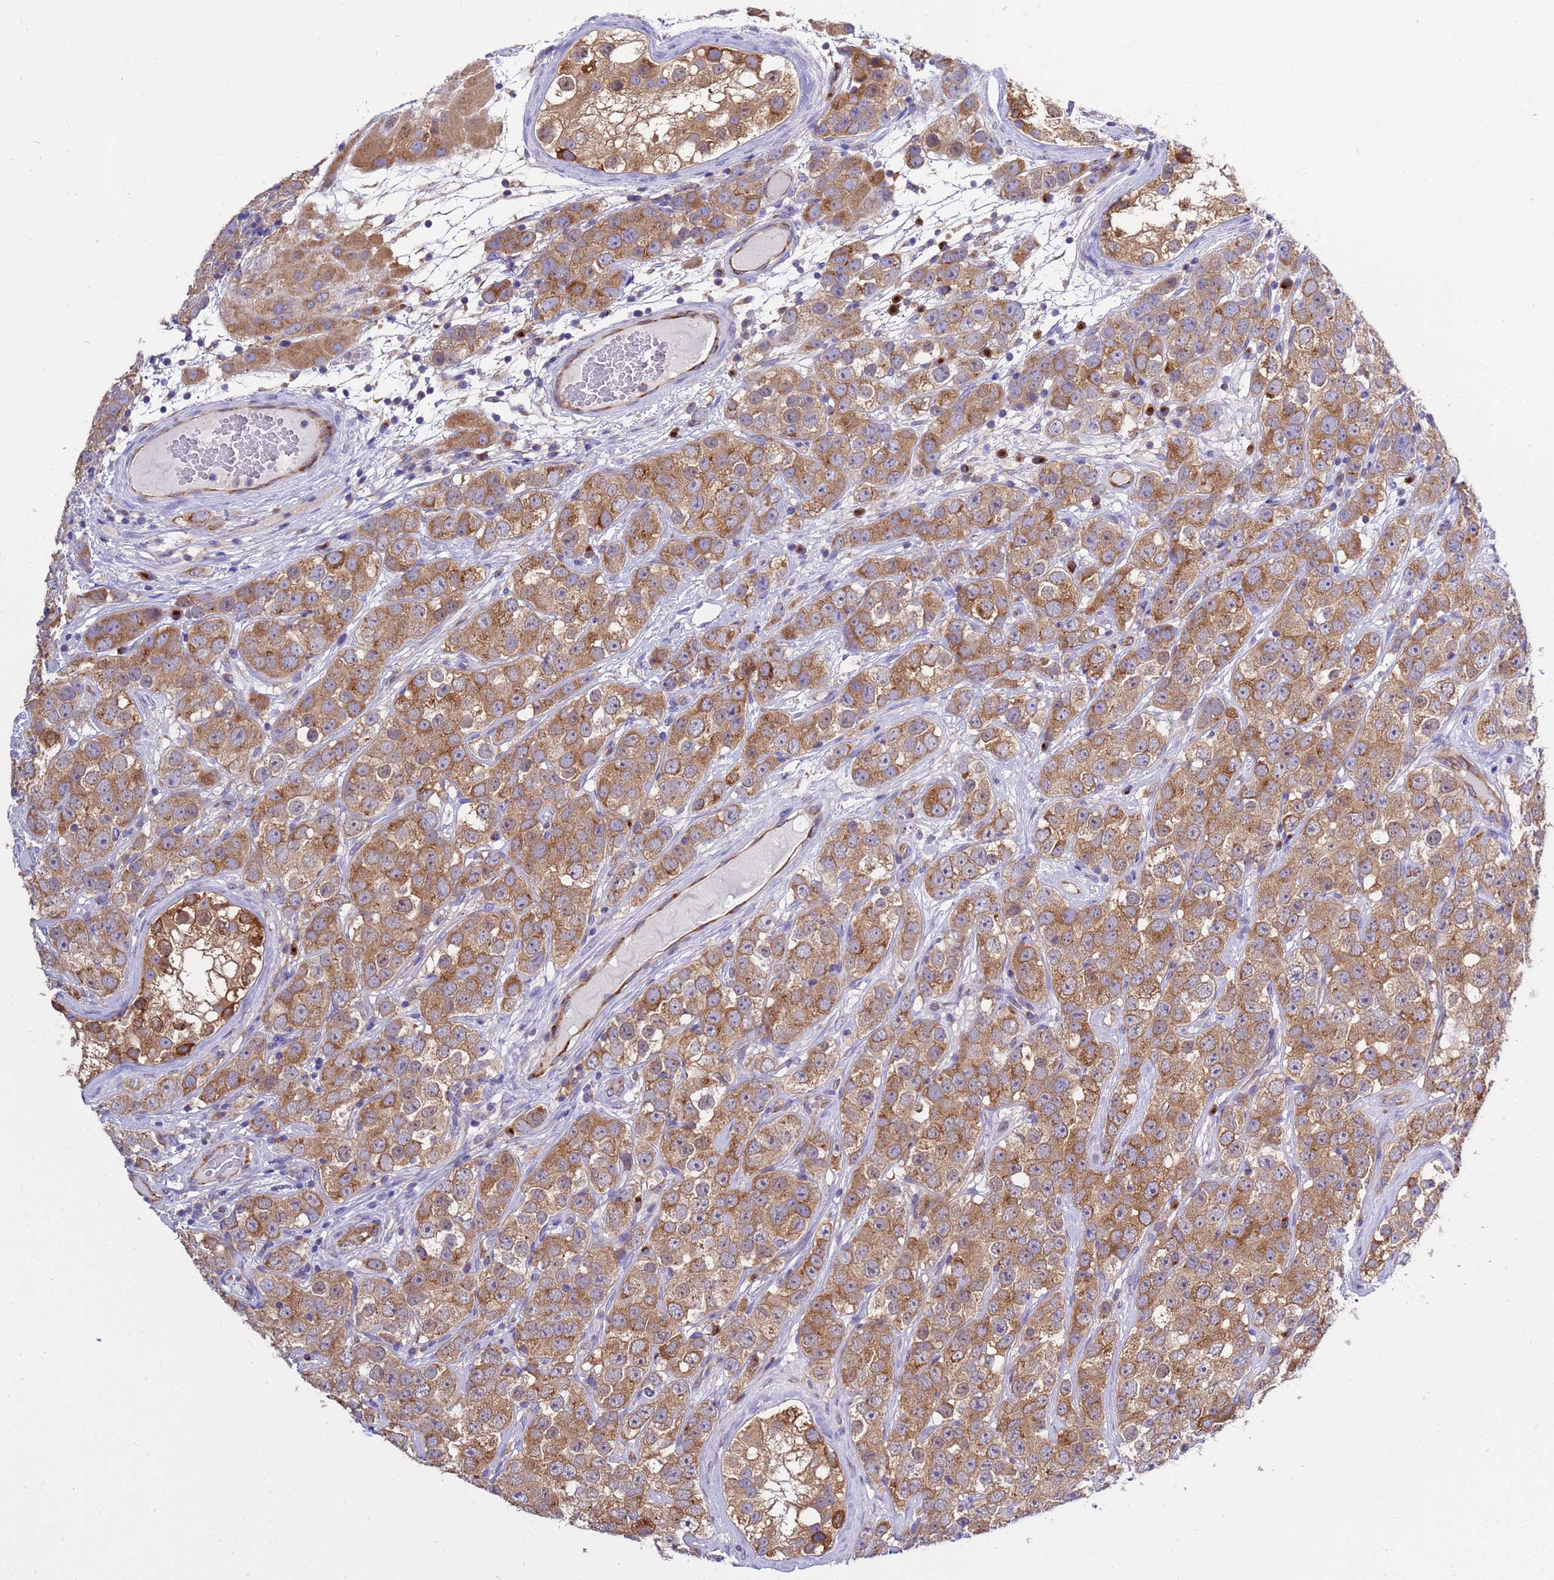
{"staining": {"intensity": "moderate", "quantity": ">75%", "location": "cytoplasmic/membranous"}, "tissue": "testis cancer", "cell_type": "Tumor cells", "image_type": "cancer", "snomed": [{"axis": "morphology", "description": "Seminoma, NOS"}, {"axis": "topography", "description": "Testis"}], "caption": "Immunohistochemistry (IHC) (DAB (3,3'-diaminobenzidine)) staining of human testis cancer displays moderate cytoplasmic/membranous protein positivity in about >75% of tumor cells.", "gene": "ANAPC1", "patient": {"sex": "male", "age": 28}}